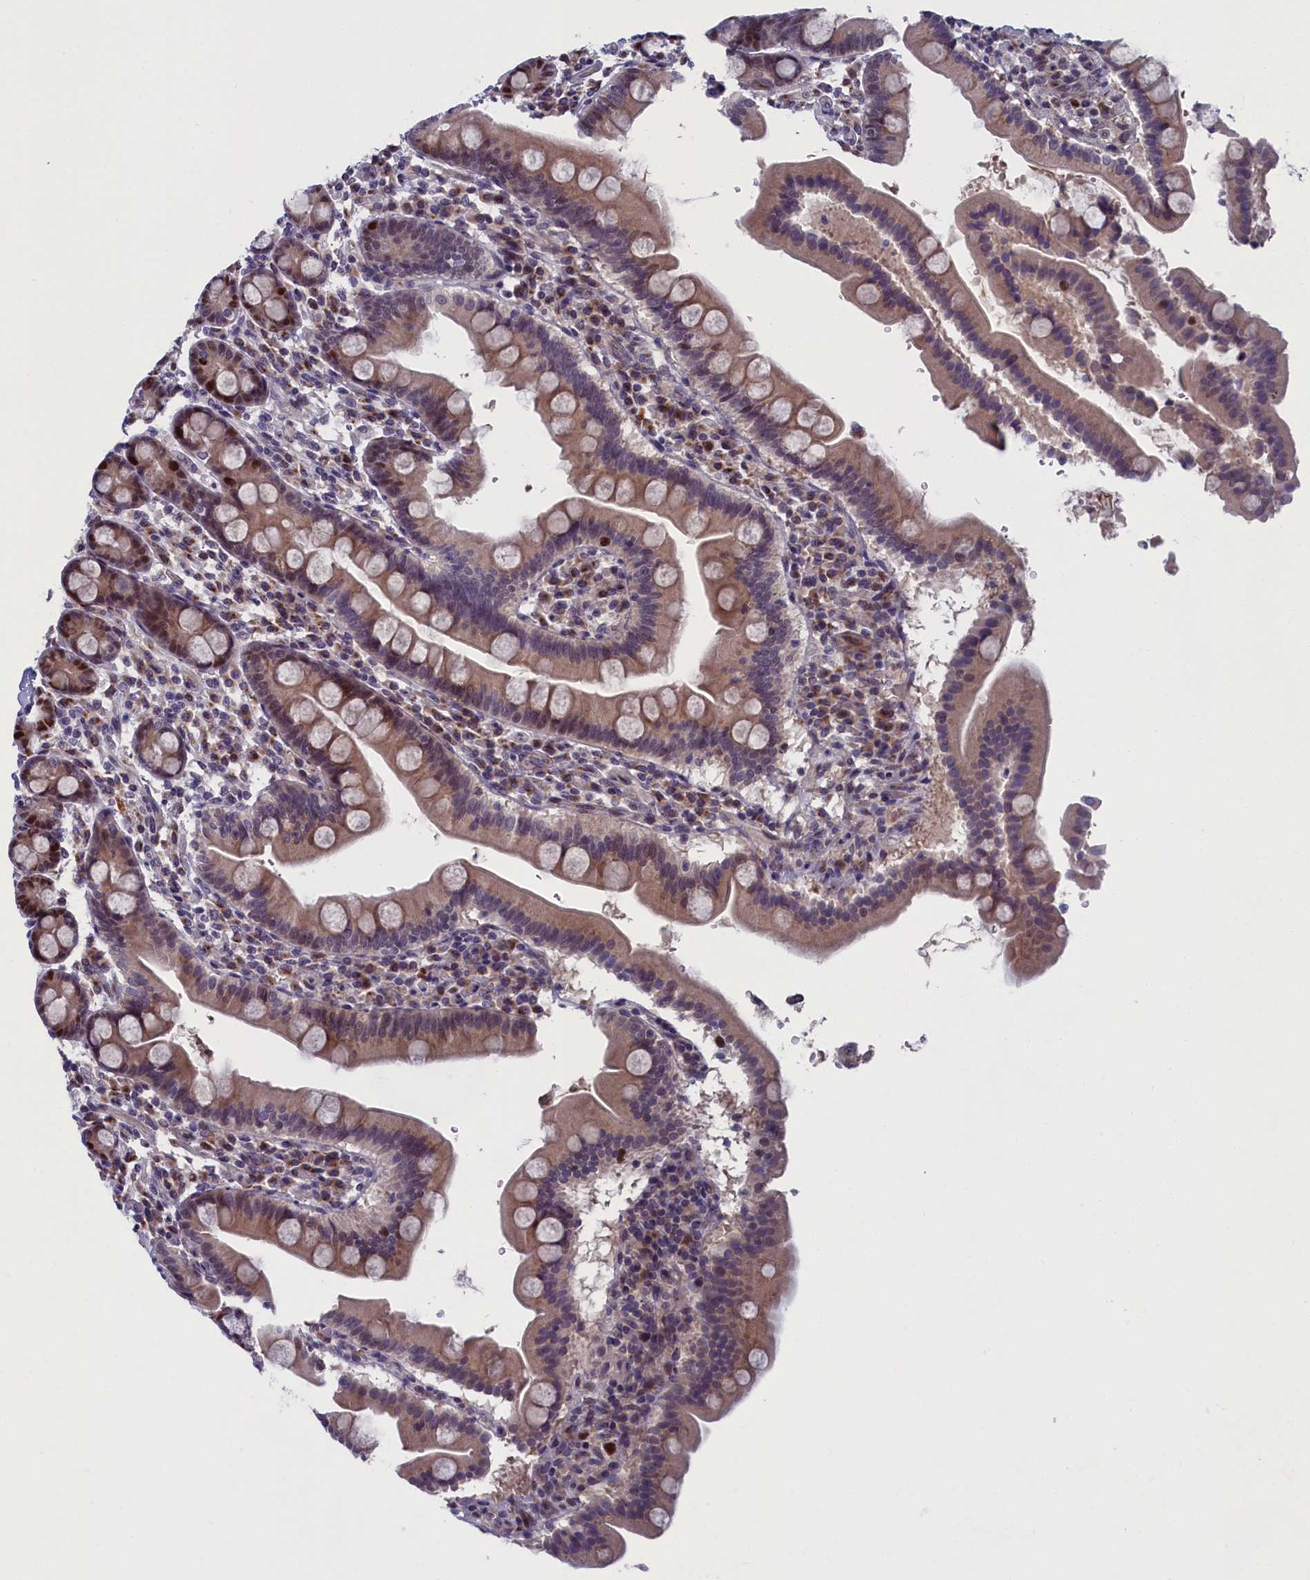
{"staining": {"intensity": "strong", "quantity": "25%-75%", "location": "cytoplasmic/membranous,nuclear"}, "tissue": "duodenum", "cell_type": "Glandular cells", "image_type": "normal", "snomed": [{"axis": "morphology", "description": "Normal tissue, NOS"}, {"axis": "topography", "description": "Duodenum"}], "caption": "Immunohistochemistry staining of benign duodenum, which reveals high levels of strong cytoplasmic/membranous,nuclear staining in about 25%-75% of glandular cells indicating strong cytoplasmic/membranous,nuclear protein expression. The staining was performed using DAB (3,3'-diaminobenzidine) (brown) for protein detection and nuclei were counterstained in hematoxylin (blue).", "gene": "LIG1", "patient": {"sex": "male", "age": 50}}